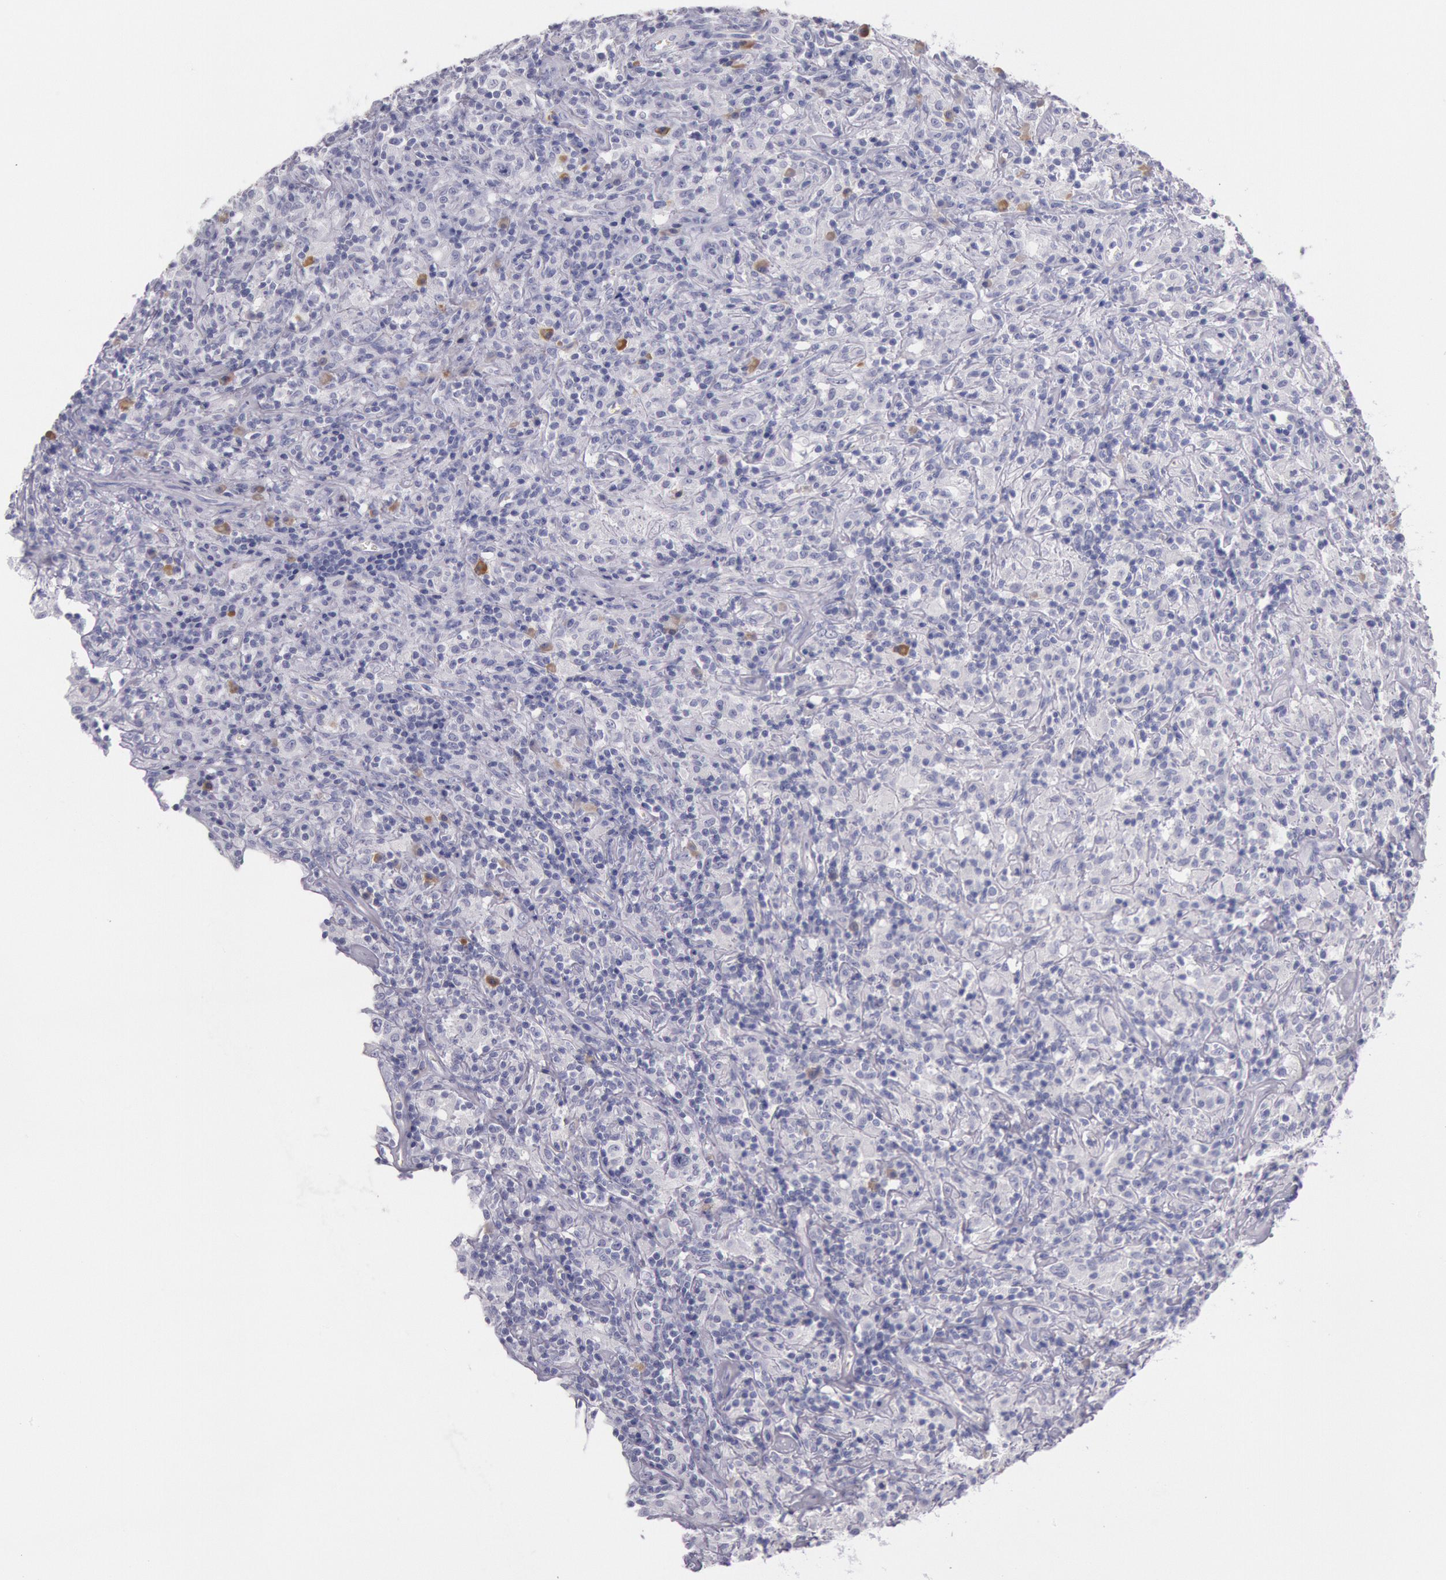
{"staining": {"intensity": "negative", "quantity": "none", "location": "none"}, "tissue": "lymphoma", "cell_type": "Tumor cells", "image_type": "cancer", "snomed": [{"axis": "morphology", "description": "Hodgkin's disease, NOS"}, {"axis": "topography", "description": "Lymph node"}], "caption": "Lymphoma was stained to show a protein in brown. There is no significant staining in tumor cells.", "gene": "EGFR", "patient": {"sex": "male", "age": 46}}